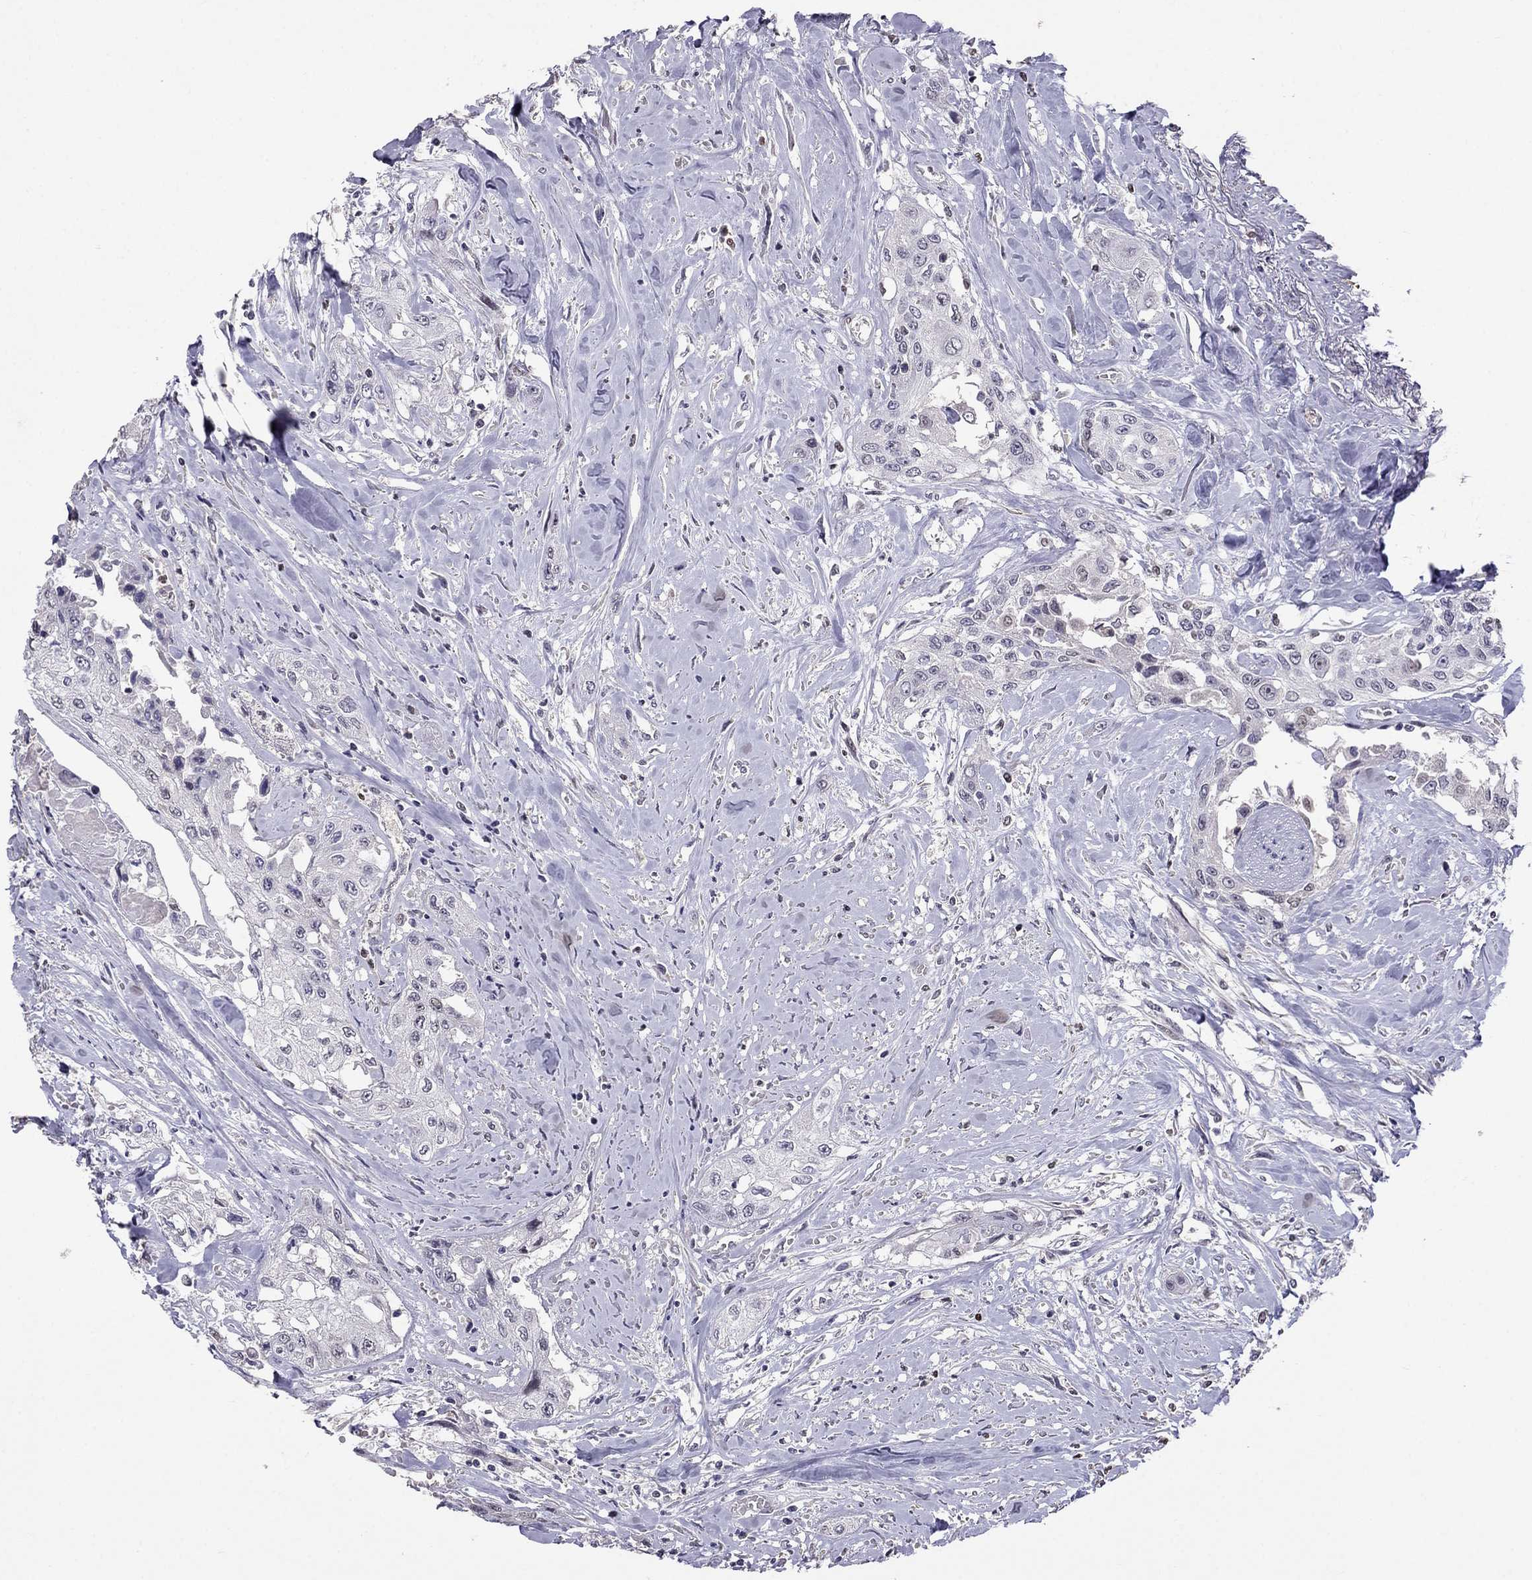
{"staining": {"intensity": "negative", "quantity": "none", "location": "none"}, "tissue": "head and neck cancer", "cell_type": "Tumor cells", "image_type": "cancer", "snomed": [{"axis": "morphology", "description": "Normal tissue, NOS"}, {"axis": "morphology", "description": "Squamous cell carcinoma, NOS"}, {"axis": "topography", "description": "Oral tissue"}, {"axis": "topography", "description": "Peripheral nerve tissue"}, {"axis": "topography", "description": "Head-Neck"}], "caption": "Tumor cells are negative for brown protein staining in head and neck cancer (squamous cell carcinoma). (Immunohistochemistry (ihc), brightfield microscopy, high magnification).", "gene": "LRRC39", "patient": {"sex": "female", "age": 59}}